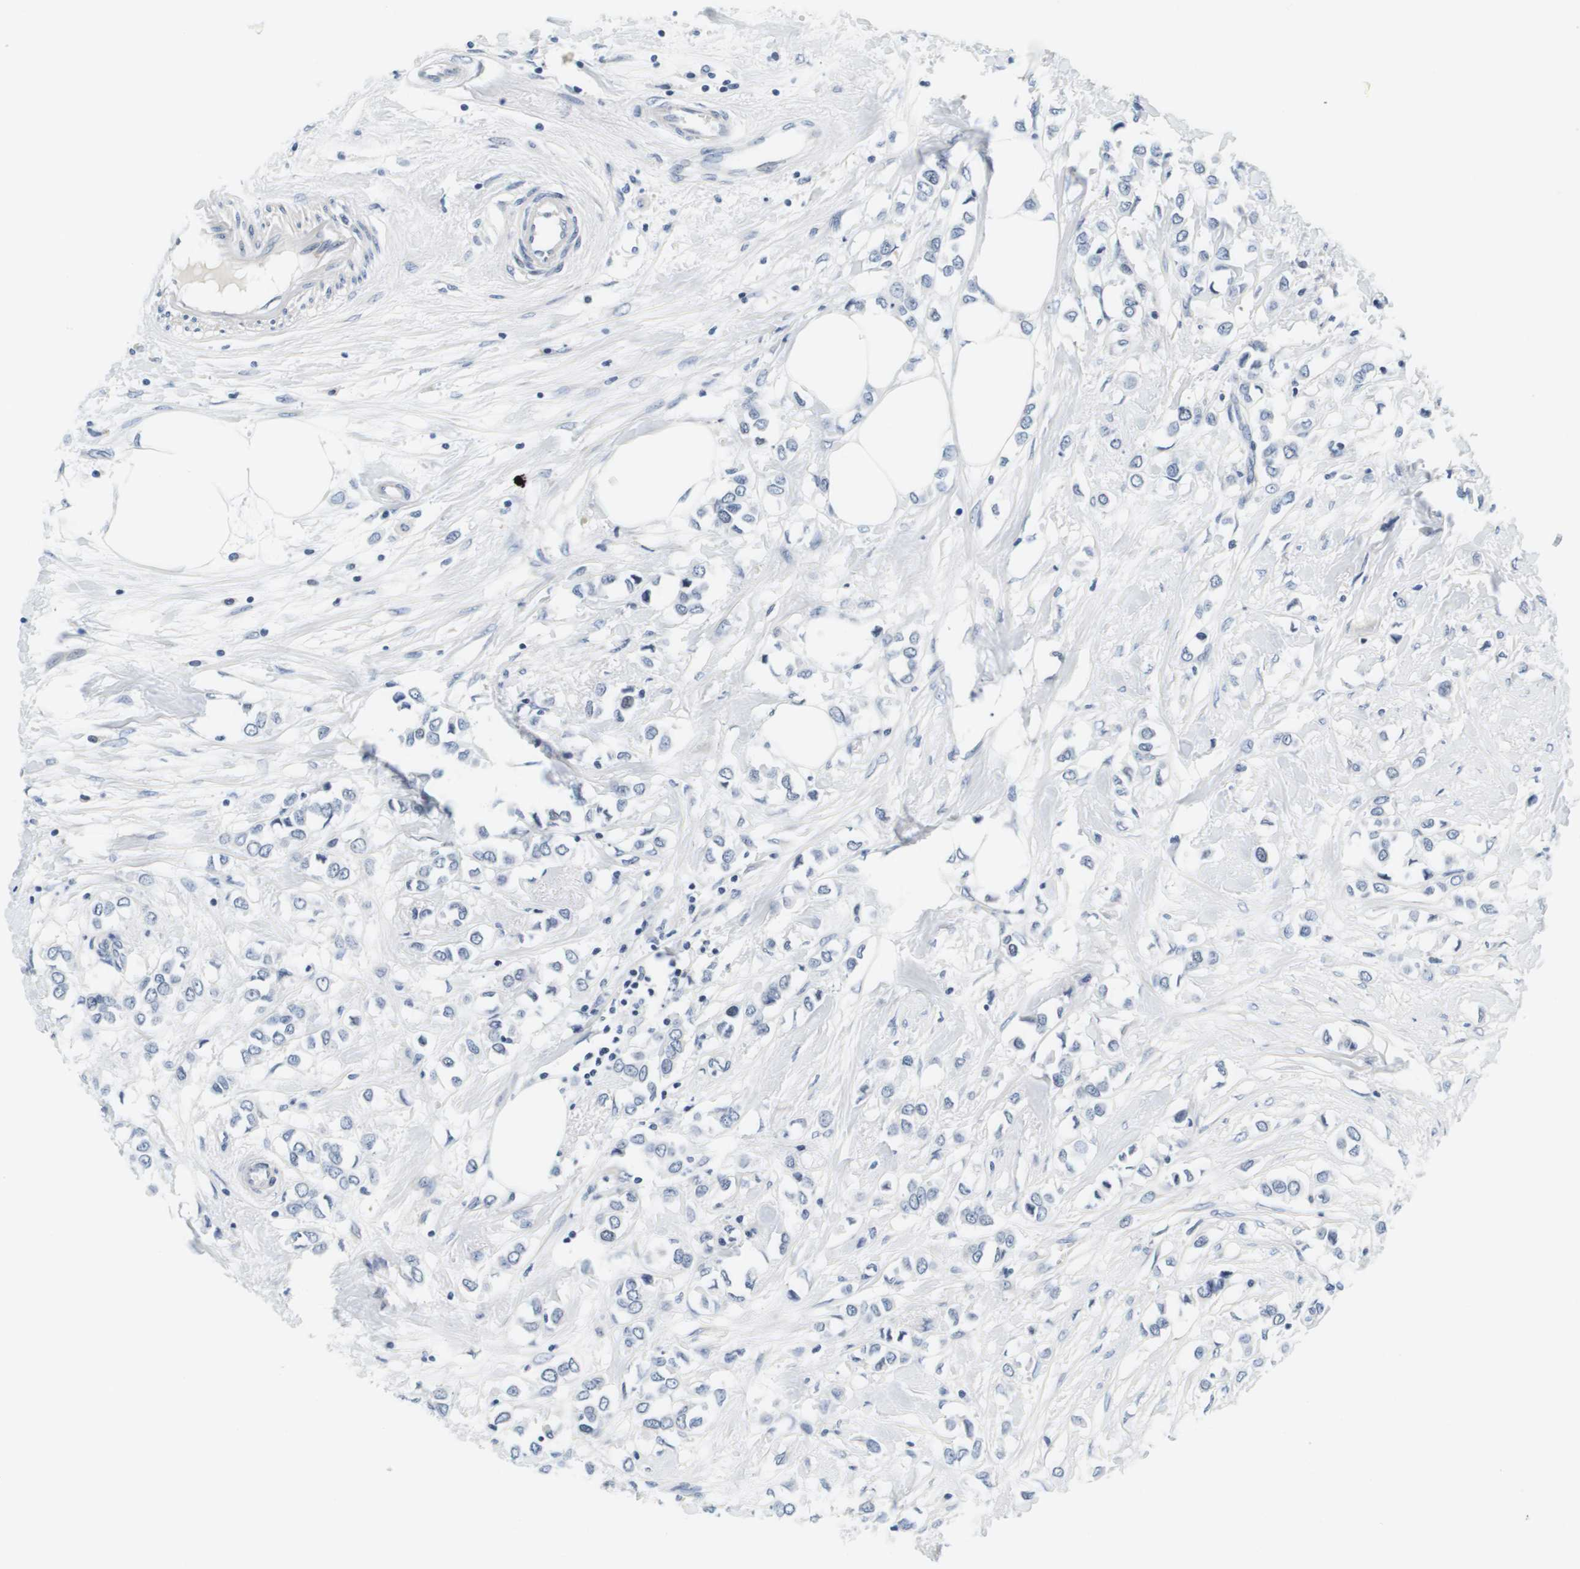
{"staining": {"intensity": "negative", "quantity": "none", "location": "none"}, "tissue": "breast cancer", "cell_type": "Tumor cells", "image_type": "cancer", "snomed": [{"axis": "morphology", "description": "Lobular carcinoma"}, {"axis": "topography", "description": "Breast"}], "caption": "Immunohistochemistry (IHC) photomicrograph of breast lobular carcinoma stained for a protein (brown), which shows no staining in tumor cells.", "gene": "KCNJ5", "patient": {"sex": "female", "age": 51}}